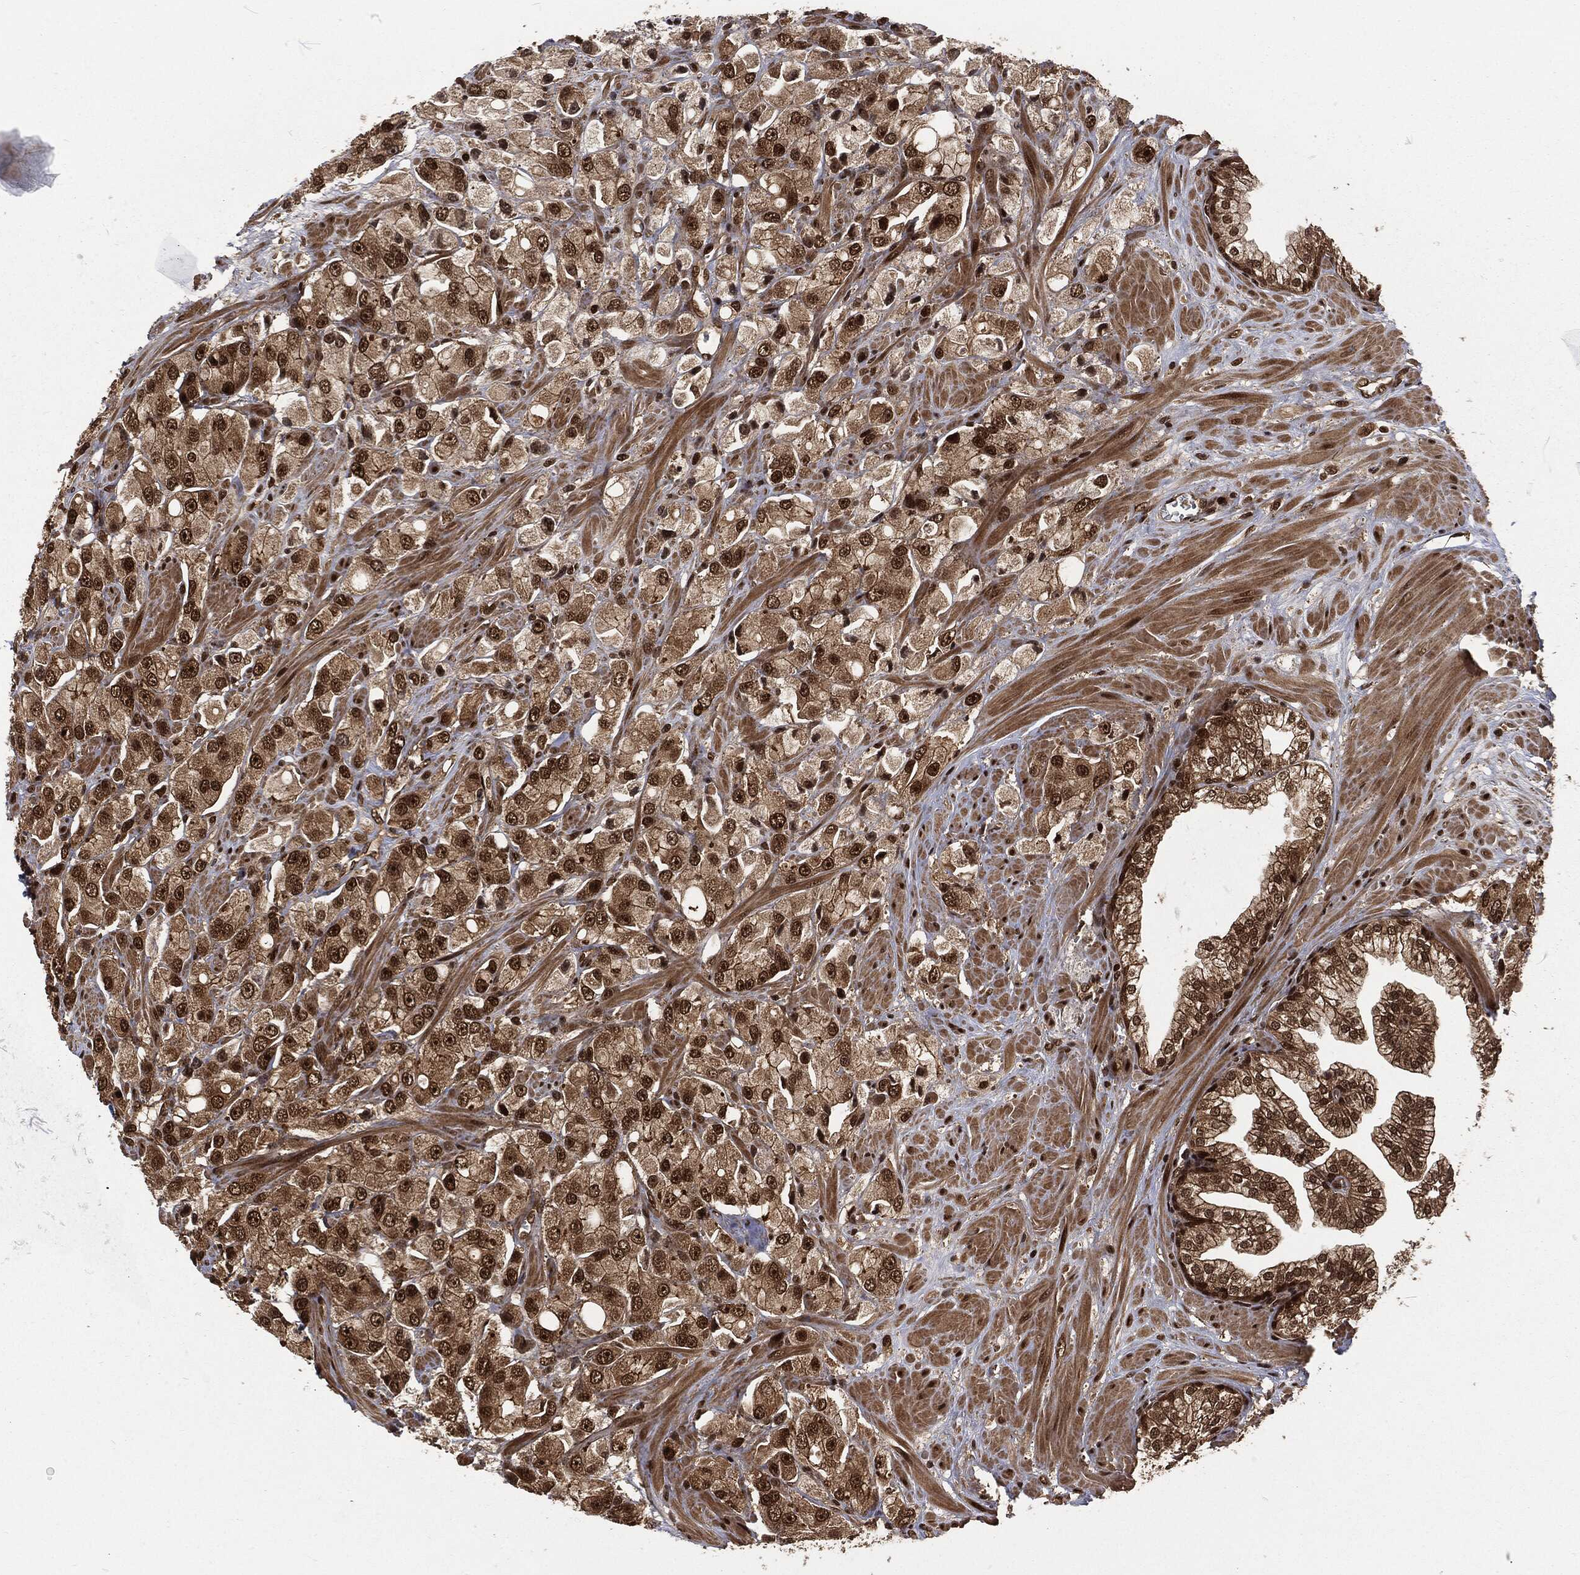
{"staining": {"intensity": "strong", "quantity": "25%-75%", "location": "nuclear"}, "tissue": "prostate cancer", "cell_type": "Tumor cells", "image_type": "cancer", "snomed": [{"axis": "morphology", "description": "Adenocarcinoma, NOS"}, {"axis": "topography", "description": "Prostate and seminal vesicle, NOS"}, {"axis": "topography", "description": "Prostate"}], "caption": "High-power microscopy captured an IHC photomicrograph of prostate cancer (adenocarcinoma), revealing strong nuclear positivity in approximately 25%-75% of tumor cells. The staining was performed using DAB (3,3'-diaminobenzidine), with brown indicating positive protein expression. Nuclei are stained blue with hematoxylin.", "gene": "NGRN", "patient": {"sex": "male", "age": 64}}